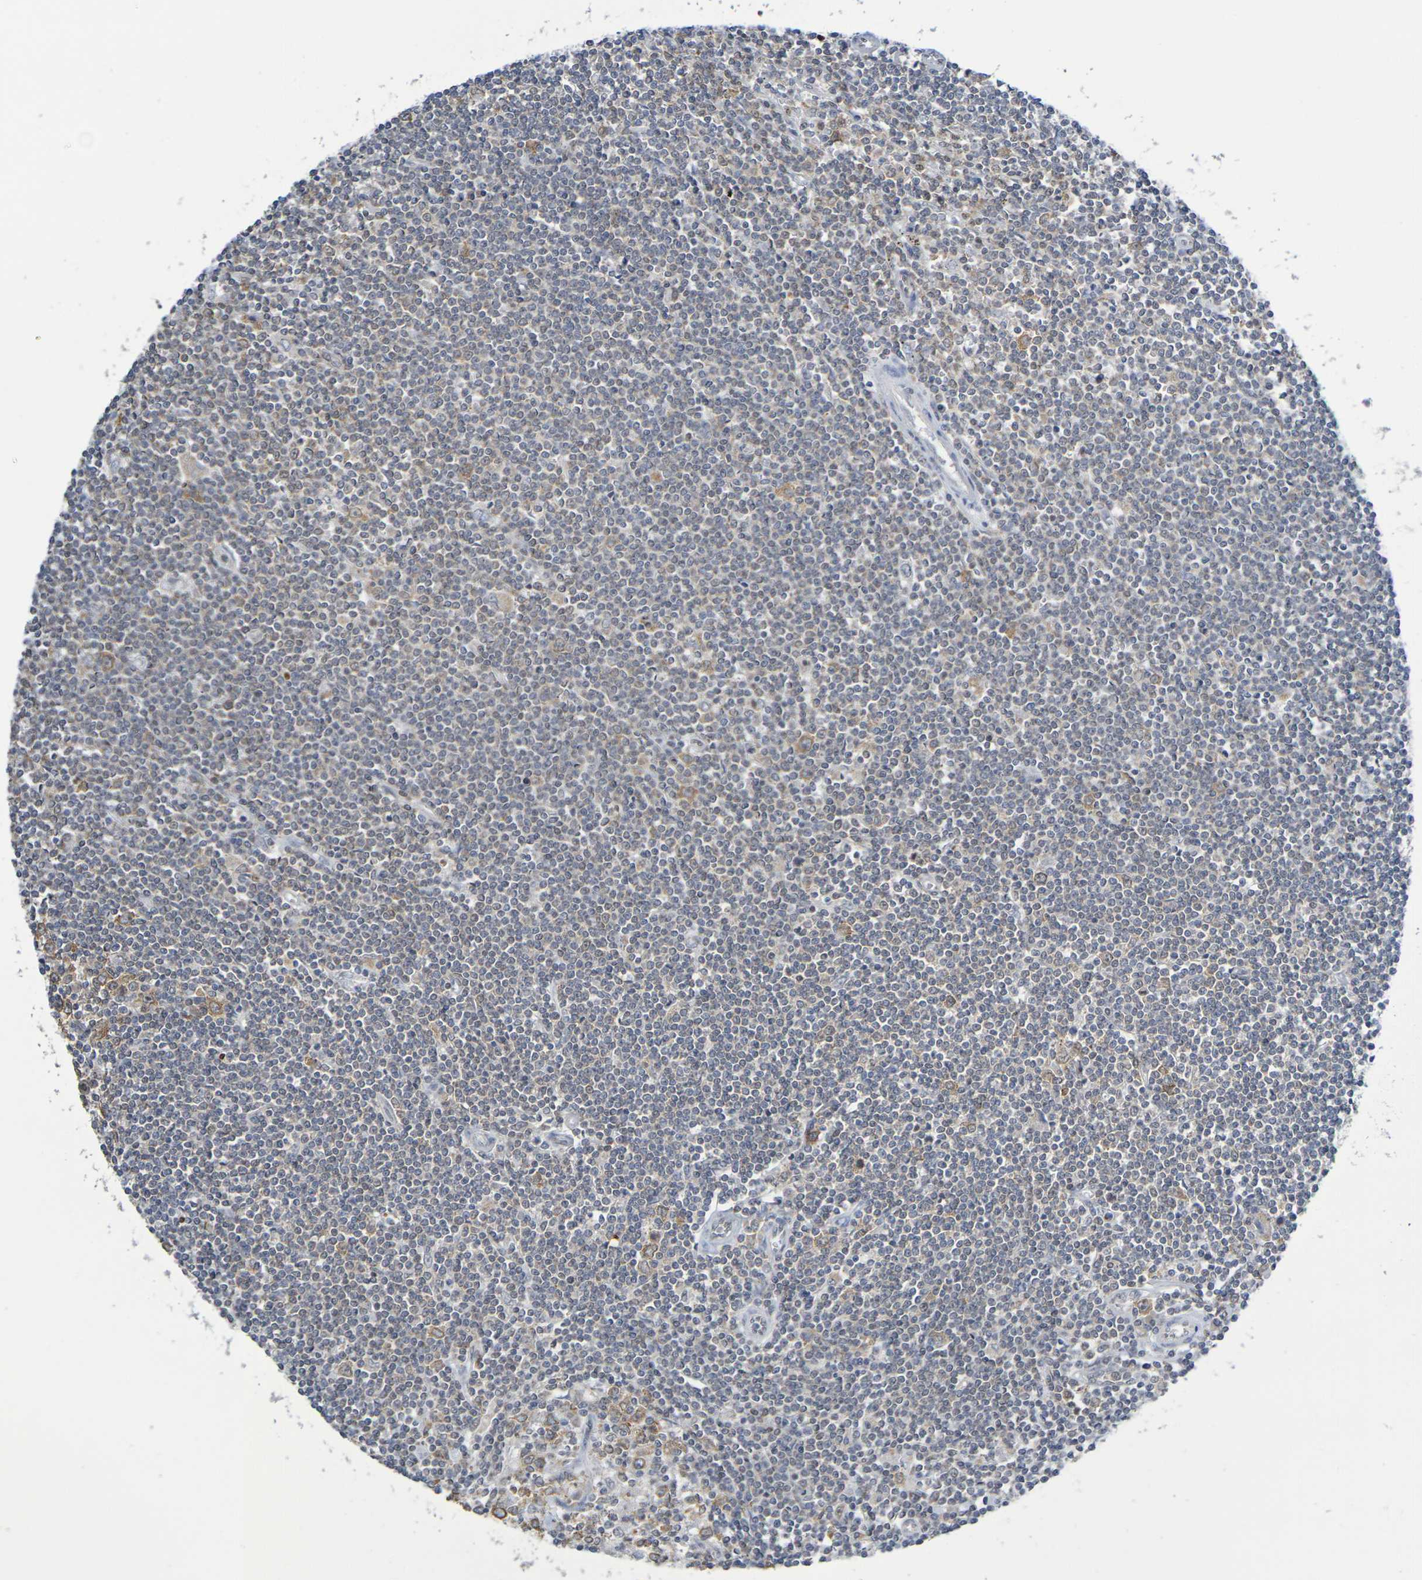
{"staining": {"intensity": "moderate", "quantity": "25%-75%", "location": "cytoplasmic/membranous"}, "tissue": "lymphoma", "cell_type": "Tumor cells", "image_type": "cancer", "snomed": [{"axis": "morphology", "description": "Malignant lymphoma, non-Hodgkin's type, Low grade"}, {"axis": "topography", "description": "Spleen"}], "caption": "The immunohistochemical stain shows moderate cytoplasmic/membranous positivity in tumor cells of low-grade malignant lymphoma, non-Hodgkin's type tissue.", "gene": "CHRNB1", "patient": {"sex": "male", "age": 76}}